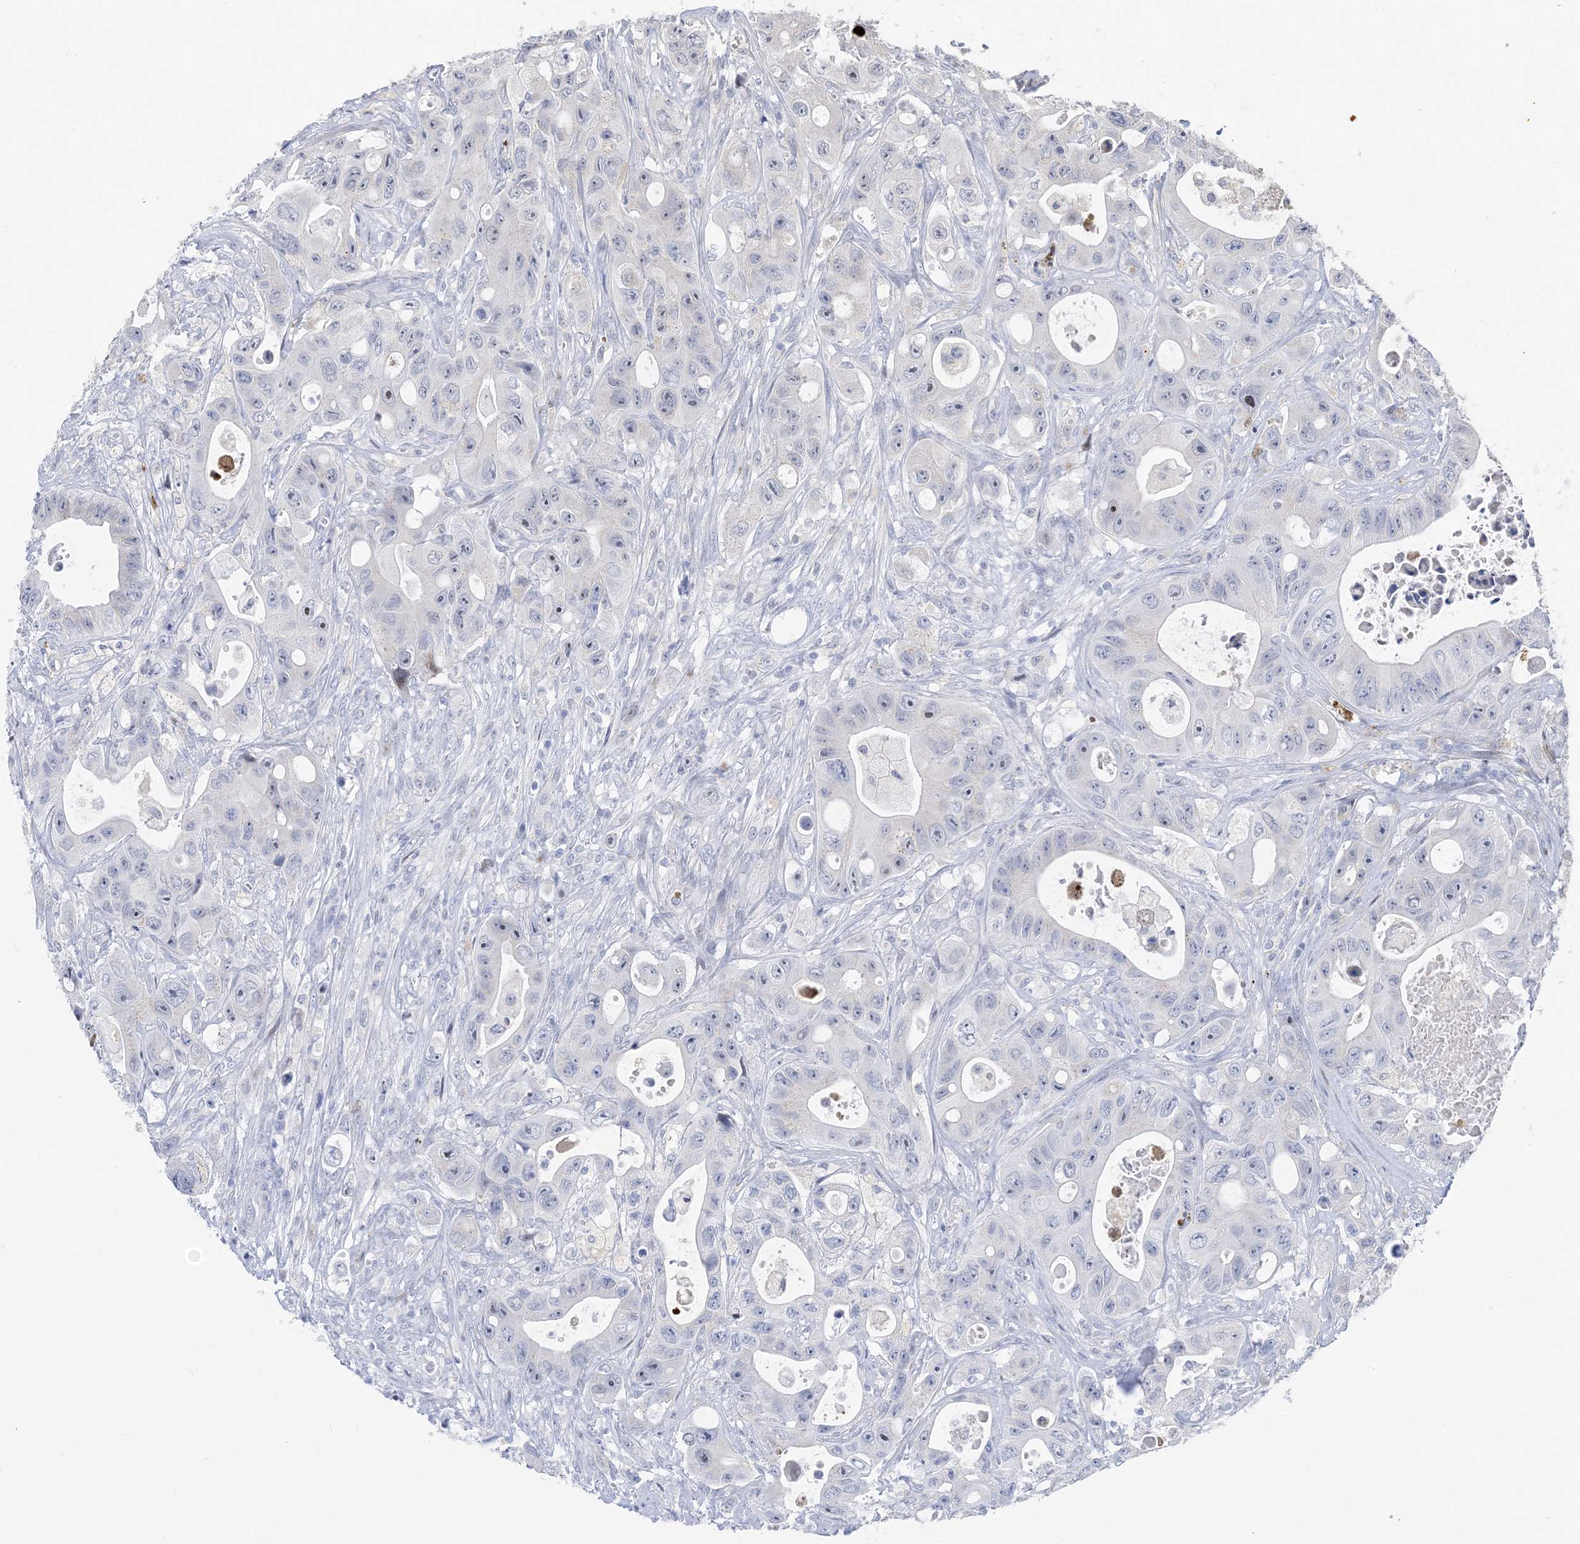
{"staining": {"intensity": "negative", "quantity": "none", "location": "none"}, "tissue": "colorectal cancer", "cell_type": "Tumor cells", "image_type": "cancer", "snomed": [{"axis": "morphology", "description": "Adenocarcinoma, NOS"}, {"axis": "topography", "description": "Colon"}], "caption": "Immunohistochemical staining of human colorectal cancer (adenocarcinoma) exhibits no significant staining in tumor cells.", "gene": "SLC25A53", "patient": {"sex": "female", "age": 46}}